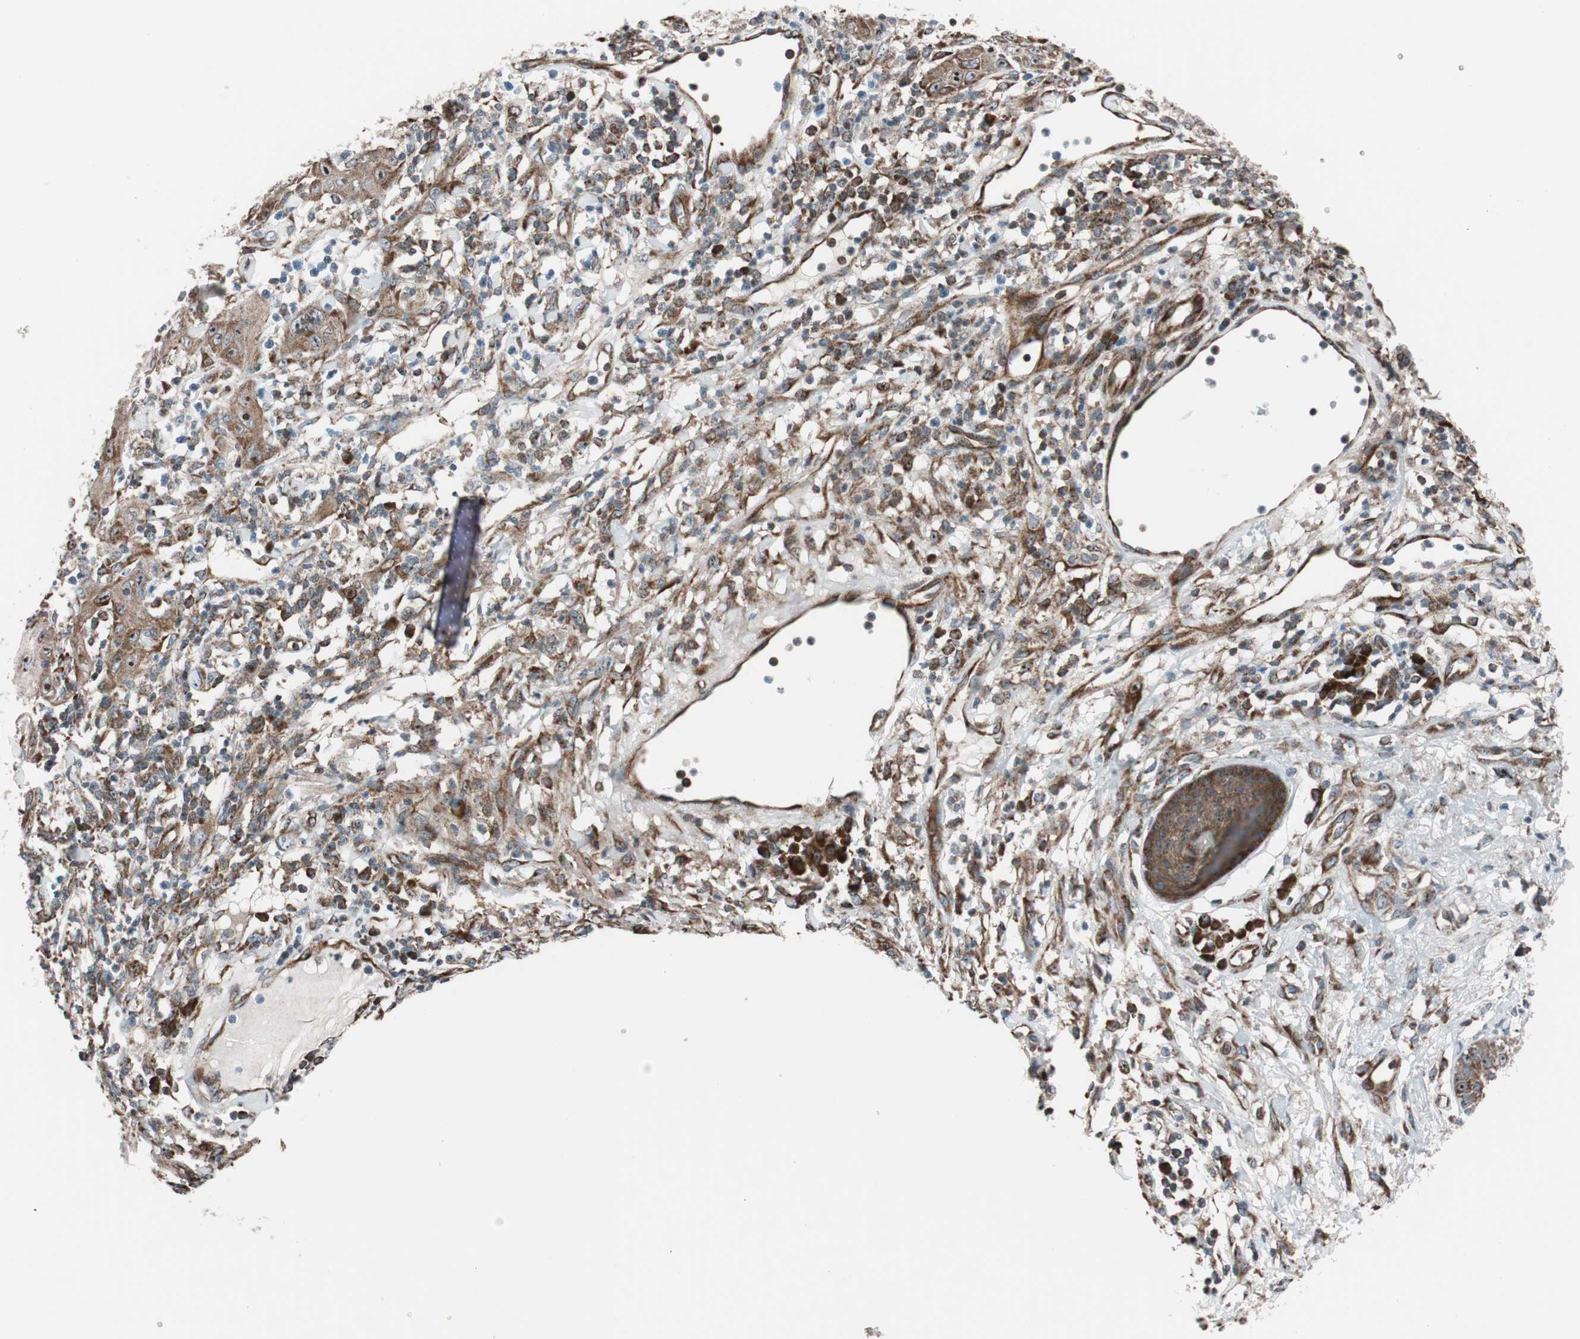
{"staining": {"intensity": "strong", "quantity": ">75%", "location": "cytoplasmic/membranous"}, "tissue": "skin cancer", "cell_type": "Tumor cells", "image_type": "cancer", "snomed": [{"axis": "morphology", "description": "Squamous cell carcinoma, NOS"}, {"axis": "topography", "description": "Skin"}], "caption": "Tumor cells reveal strong cytoplasmic/membranous expression in about >75% of cells in skin cancer (squamous cell carcinoma).", "gene": "CCL14", "patient": {"sex": "female", "age": 78}}